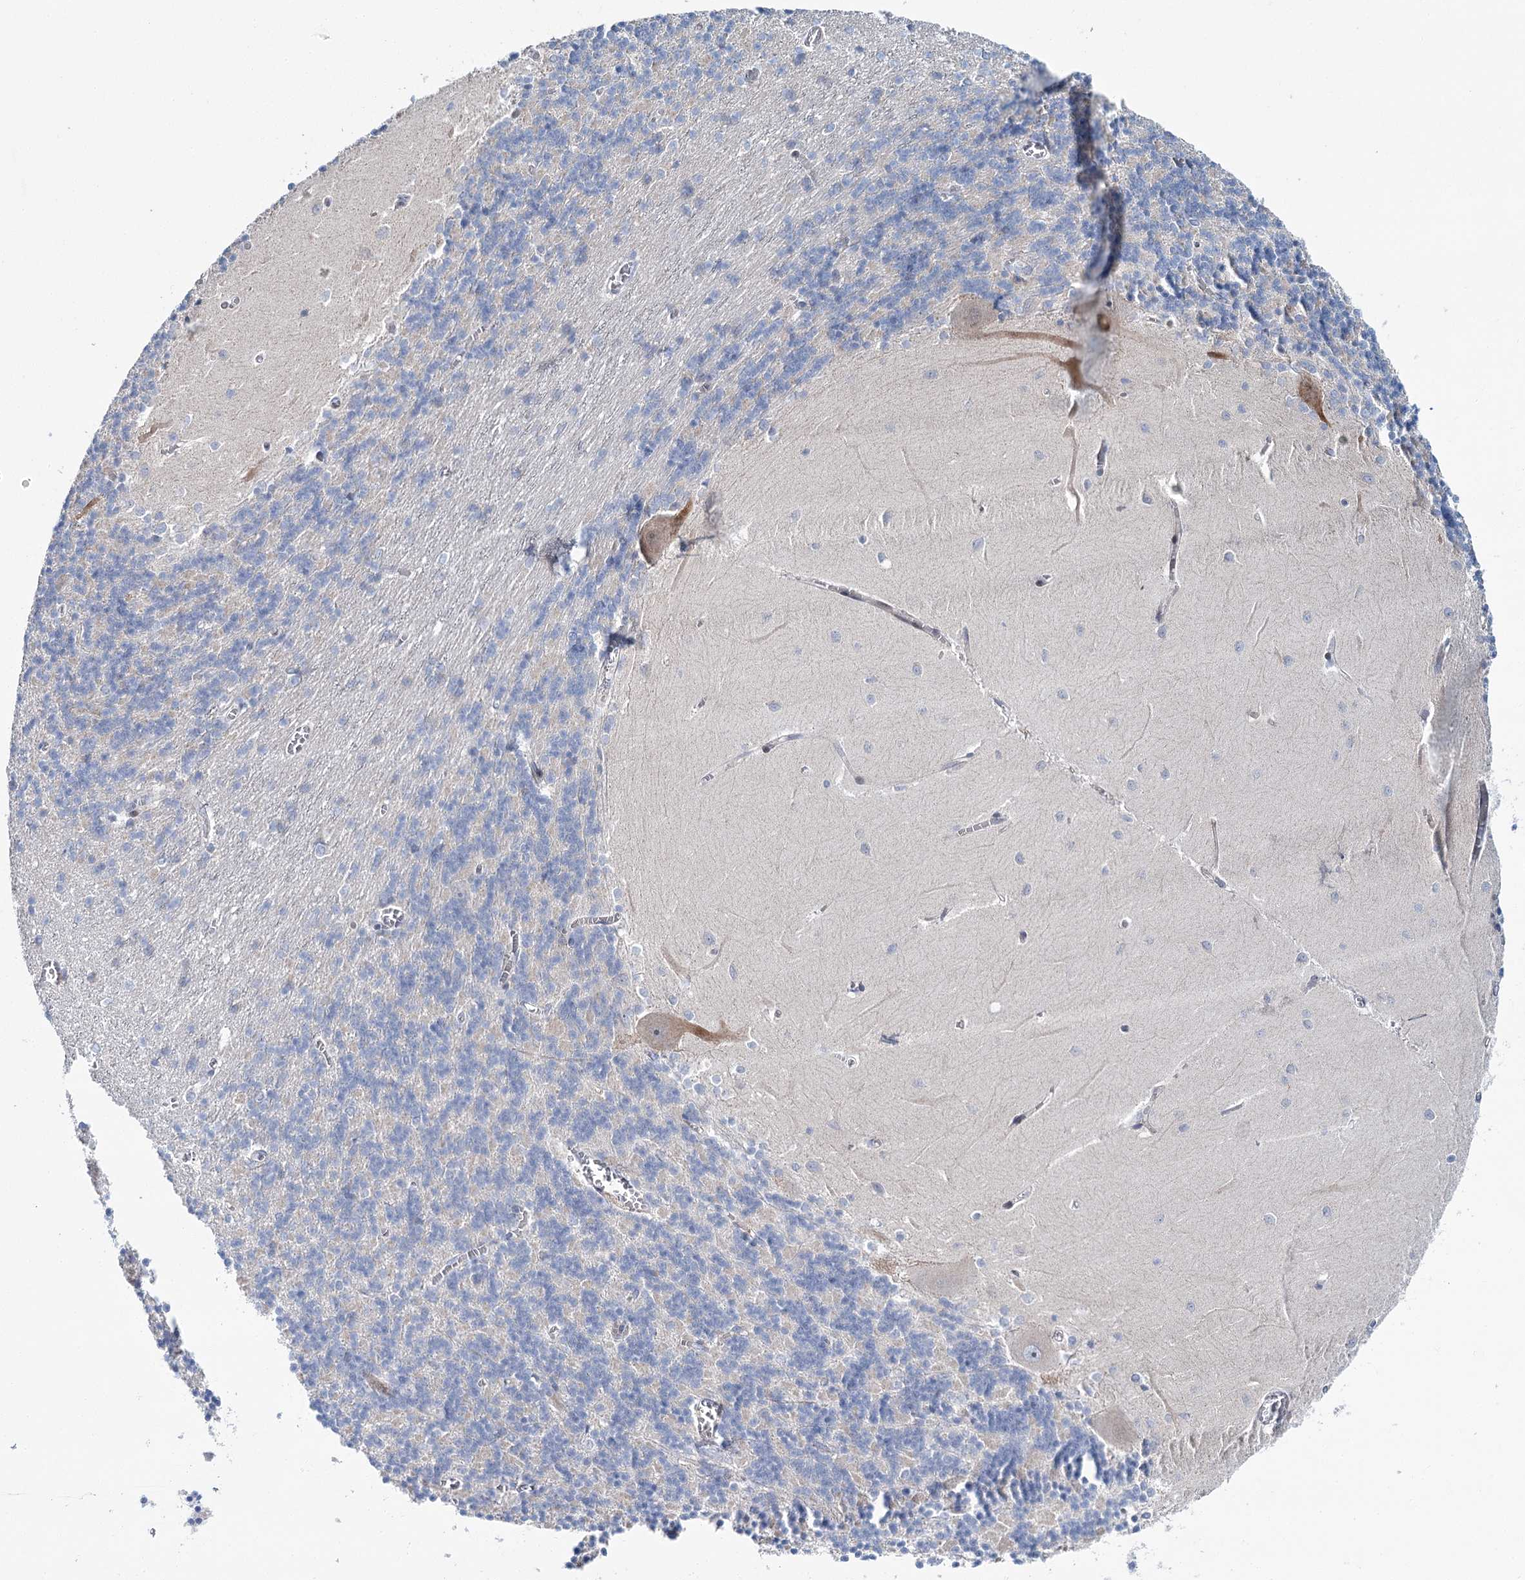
{"staining": {"intensity": "negative", "quantity": "none", "location": "none"}, "tissue": "cerebellum", "cell_type": "Cells in granular layer", "image_type": "normal", "snomed": [{"axis": "morphology", "description": "Normal tissue, NOS"}, {"axis": "topography", "description": "Cerebellum"}], "caption": "Photomicrograph shows no protein staining in cells in granular layer of unremarkable cerebellum. The staining is performed using DAB (3,3'-diaminobenzidine) brown chromogen with nuclei counter-stained in using hematoxylin.", "gene": "CPLANE1", "patient": {"sex": "male", "age": 37}}